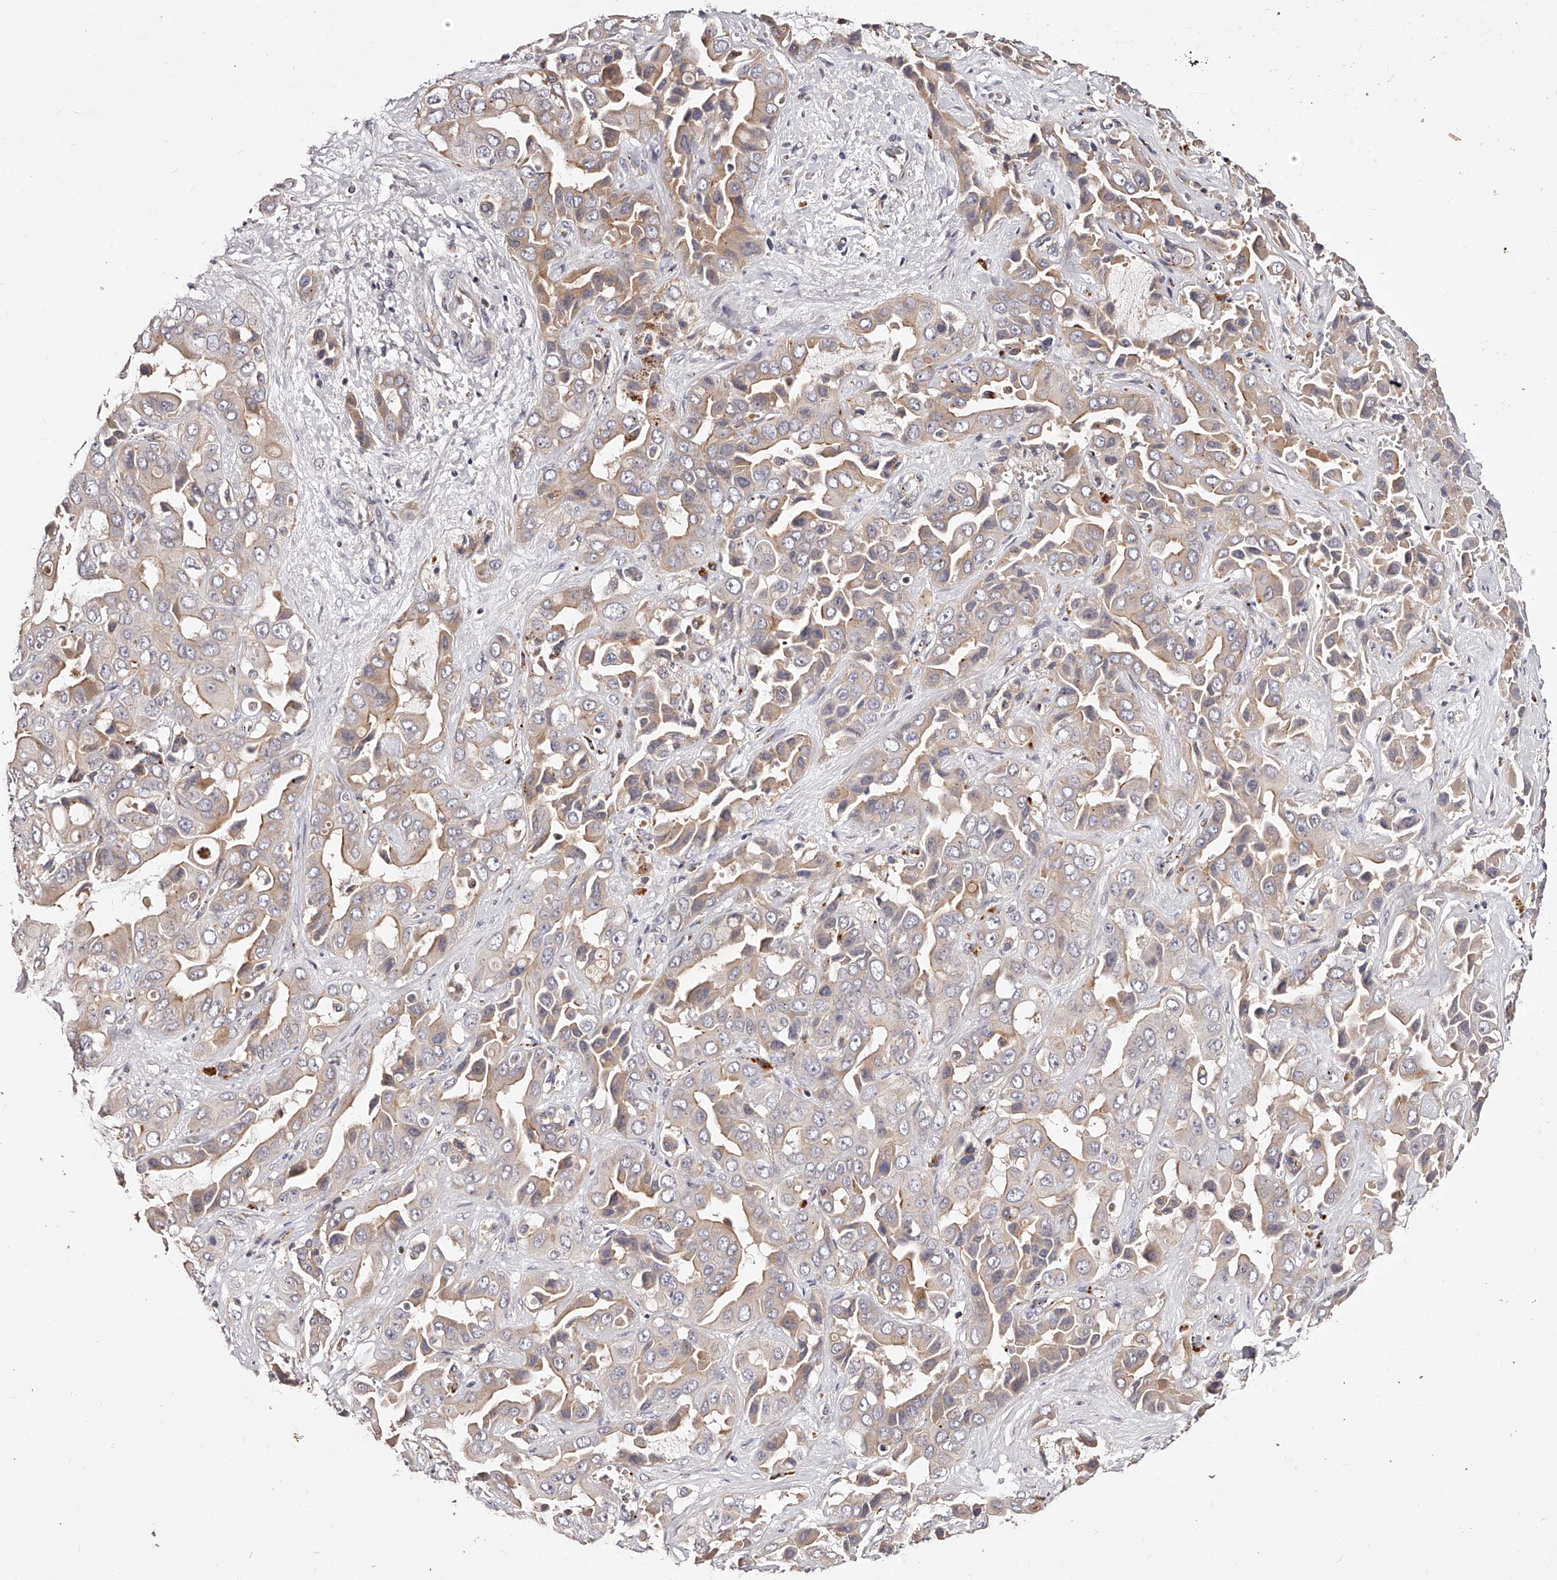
{"staining": {"intensity": "weak", "quantity": ">75%", "location": "cytoplasmic/membranous"}, "tissue": "liver cancer", "cell_type": "Tumor cells", "image_type": "cancer", "snomed": [{"axis": "morphology", "description": "Cholangiocarcinoma"}, {"axis": "topography", "description": "Liver"}], "caption": "A brown stain highlights weak cytoplasmic/membranous positivity of a protein in human liver cancer tumor cells.", "gene": "PHACTR1", "patient": {"sex": "female", "age": 52}}